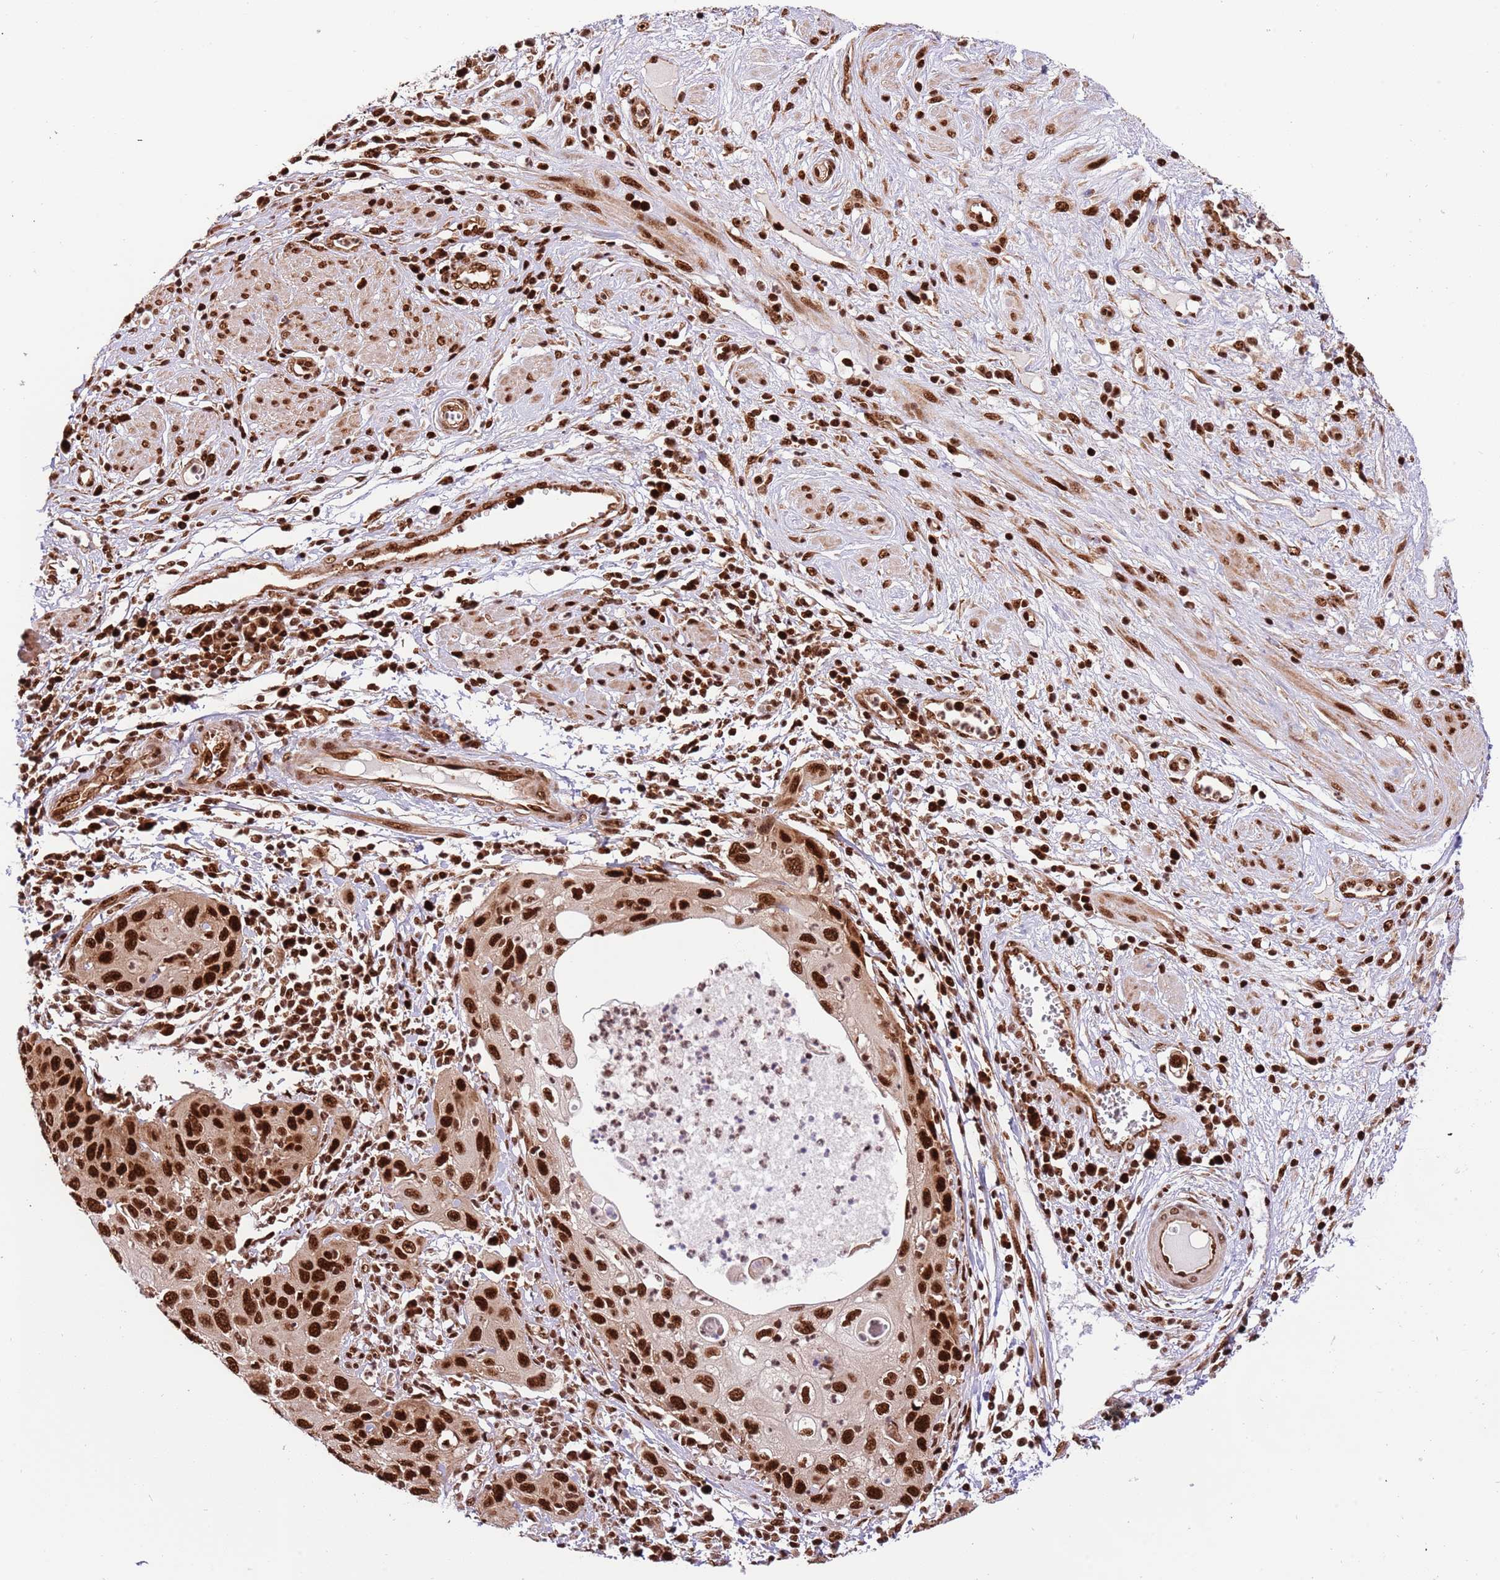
{"staining": {"intensity": "strong", "quantity": ">75%", "location": "nuclear"}, "tissue": "cervical cancer", "cell_type": "Tumor cells", "image_type": "cancer", "snomed": [{"axis": "morphology", "description": "Squamous cell carcinoma, NOS"}, {"axis": "topography", "description": "Cervix"}], "caption": "An image of human cervical cancer stained for a protein displays strong nuclear brown staining in tumor cells. (brown staining indicates protein expression, while blue staining denotes nuclei).", "gene": "RIF1", "patient": {"sex": "female", "age": 36}}